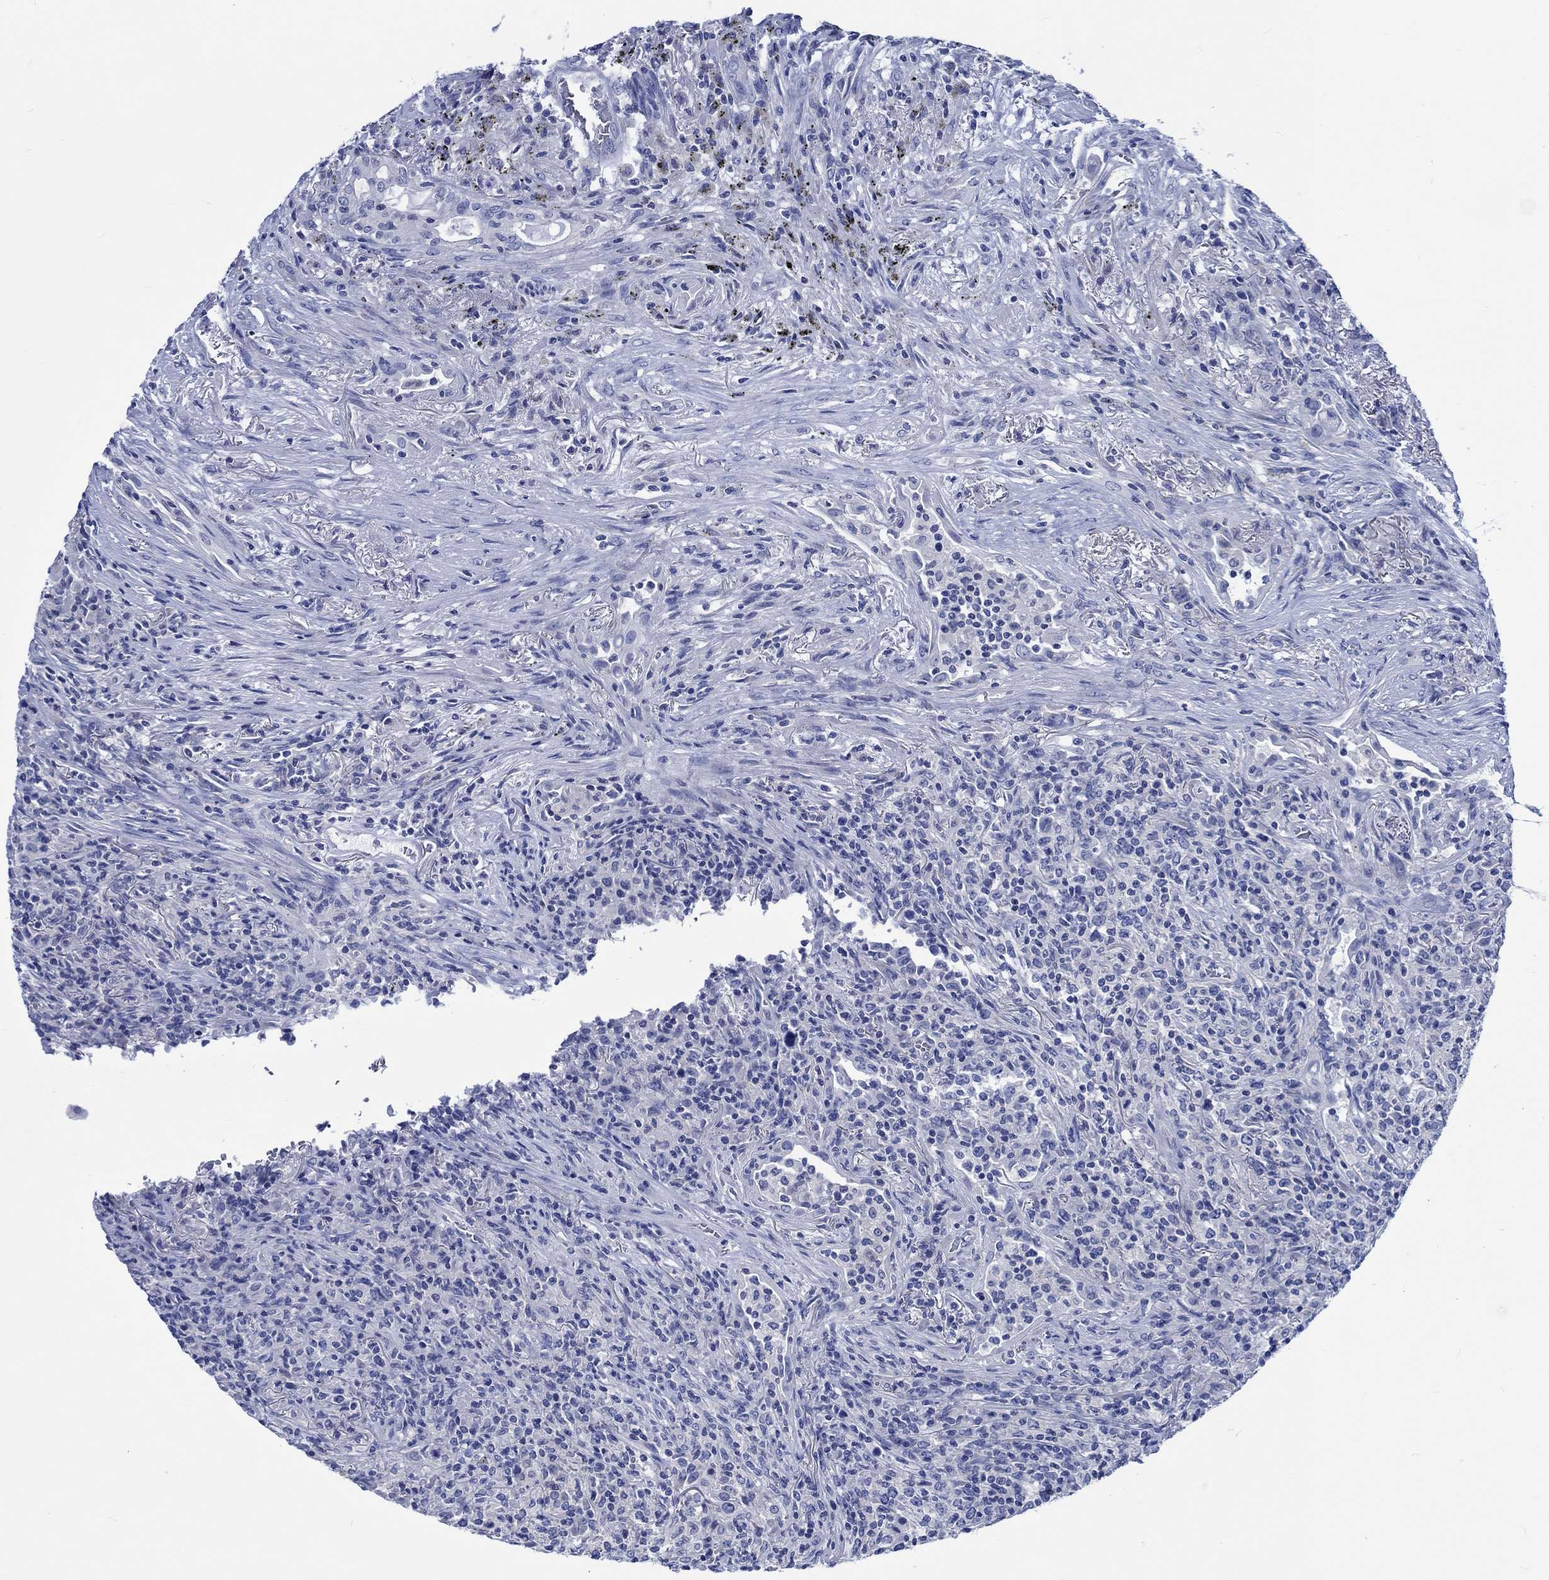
{"staining": {"intensity": "negative", "quantity": "none", "location": "none"}, "tissue": "lymphoma", "cell_type": "Tumor cells", "image_type": "cancer", "snomed": [{"axis": "morphology", "description": "Malignant lymphoma, non-Hodgkin's type, High grade"}, {"axis": "topography", "description": "Lung"}], "caption": "High magnification brightfield microscopy of malignant lymphoma, non-Hodgkin's type (high-grade) stained with DAB (brown) and counterstained with hematoxylin (blue): tumor cells show no significant staining.", "gene": "PTPRN2", "patient": {"sex": "male", "age": 79}}